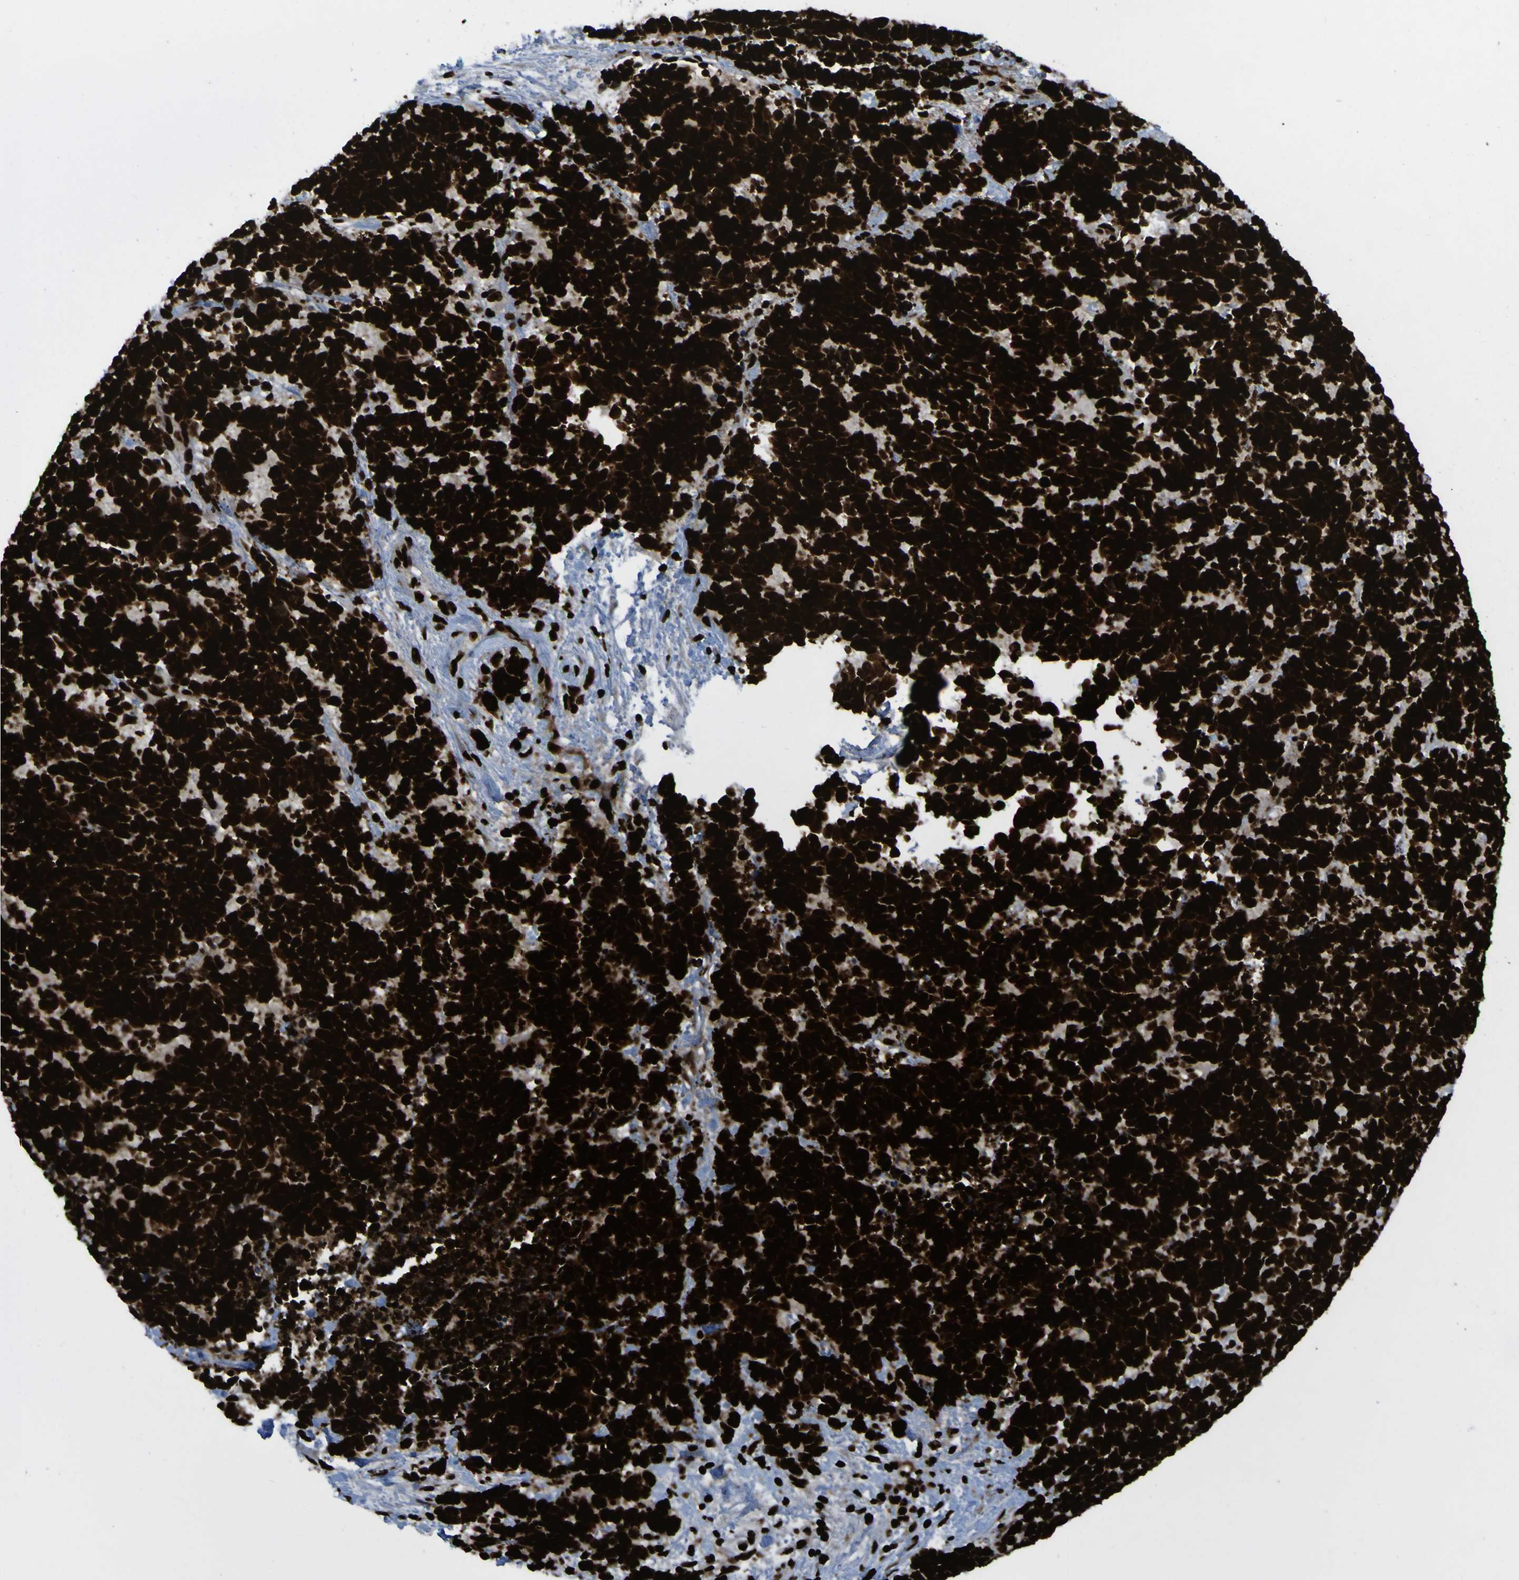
{"staining": {"intensity": "strong", "quantity": ">75%", "location": "nuclear"}, "tissue": "carcinoid", "cell_type": "Tumor cells", "image_type": "cancer", "snomed": [{"axis": "morphology", "description": "Carcinoma, NOS"}, {"axis": "morphology", "description": "Carcinoid, malignant, NOS"}, {"axis": "topography", "description": "Urinary bladder"}], "caption": "The photomicrograph exhibits a brown stain indicating the presence of a protein in the nuclear of tumor cells in carcinoma.", "gene": "NPM1", "patient": {"sex": "male", "age": 57}}